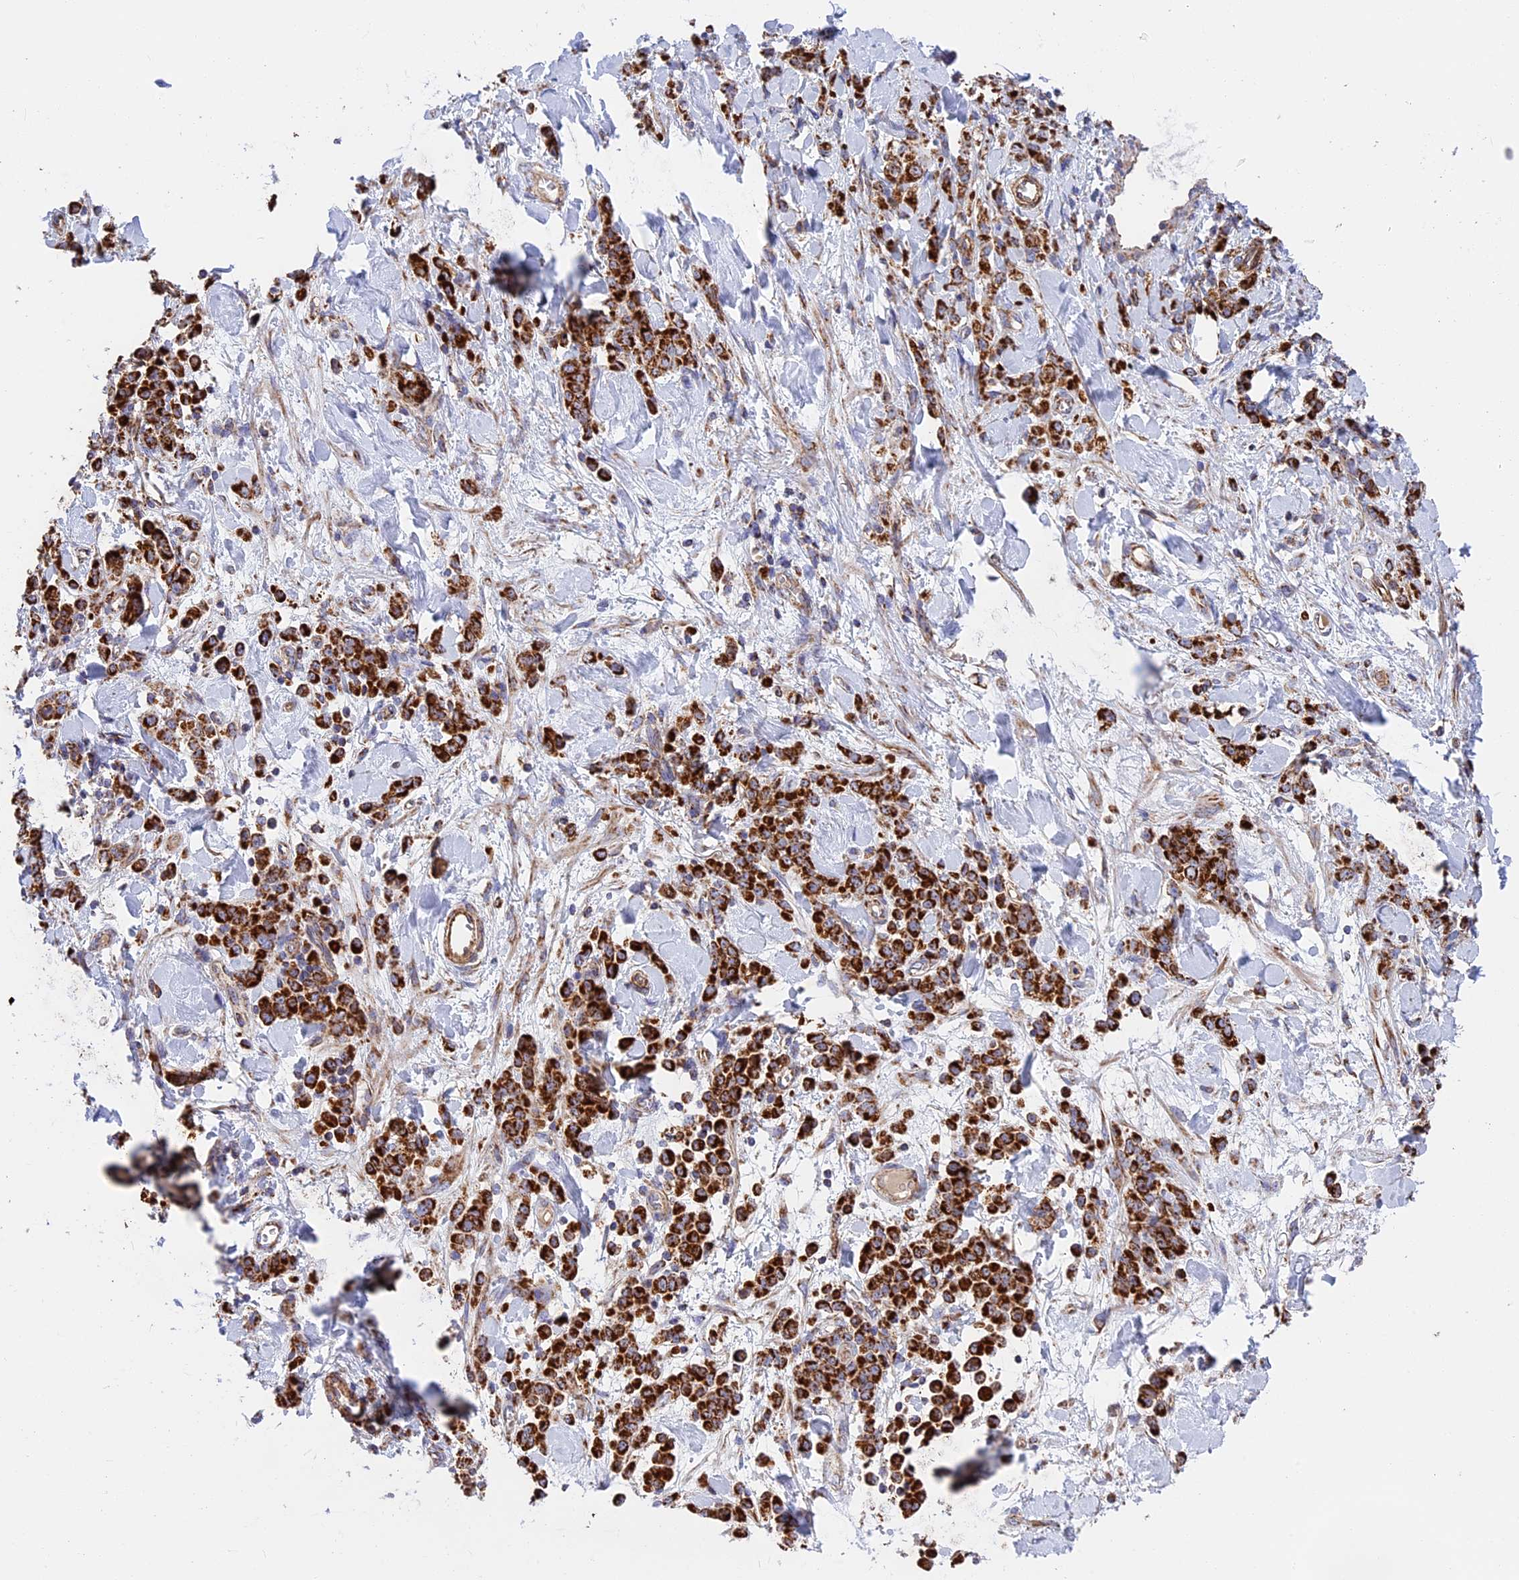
{"staining": {"intensity": "strong", "quantity": ">75%", "location": "cytoplasmic/membranous"}, "tissue": "stomach cancer", "cell_type": "Tumor cells", "image_type": "cancer", "snomed": [{"axis": "morphology", "description": "Normal tissue, NOS"}, {"axis": "morphology", "description": "Adenocarcinoma, NOS"}, {"axis": "topography", "description": "Stomach"}], "caption": "Protein staining of stomach cancer tissue displays strong cytoplasmic/membranous expression in about >75% of tumor cells.", "gene": "UQCRB", "patient": {"sex": "male", "age": 82}}